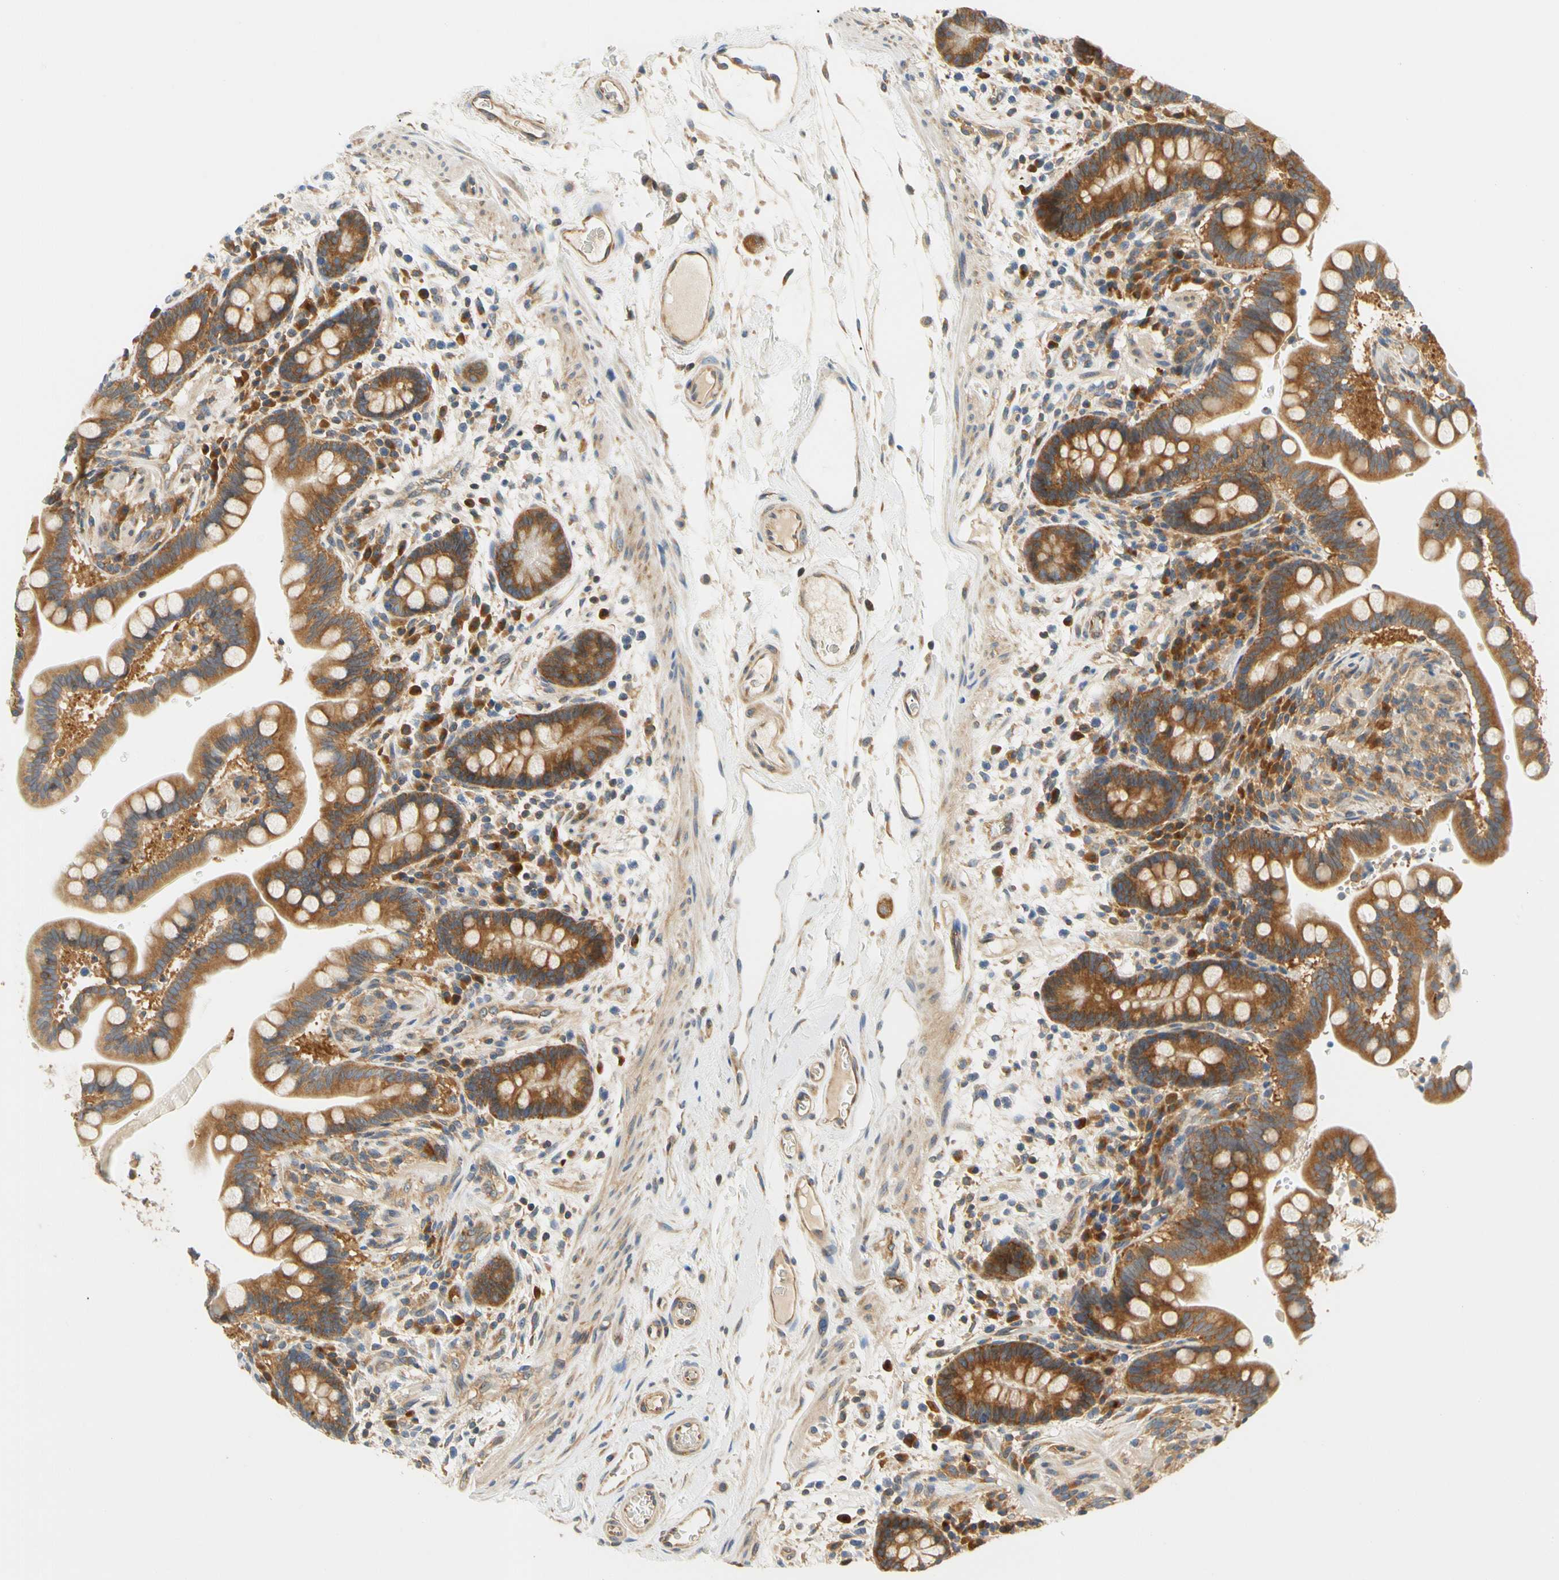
{"staining": {"intensity": "moderate", "quantity": ">75%", "location": "cytoplasmic/membranous"}, "tissue": "colon", "cell_type": "Endothelial cells", "image_type": "normal", "snomed": [{"axis": "morphology", "description": "Normal tissue, NOS"}, {"axis": "topography", "description": "Colon"}], "caption": "High-magnification brightfield microscopy of normal colon stained with DAB (3,3'-diaminobenzidine) (brown) and counterstained with hematoxylin (blue). endothelial cells exhibit moderate cytoplasmic/membranous positivity is present in about>75% of cells. Immunohistochemistry stains the protein of interest in brown and the nuclei are stained blue.", "gene": "LRRC47", "patient": {"sex": "male", "age": 73}}